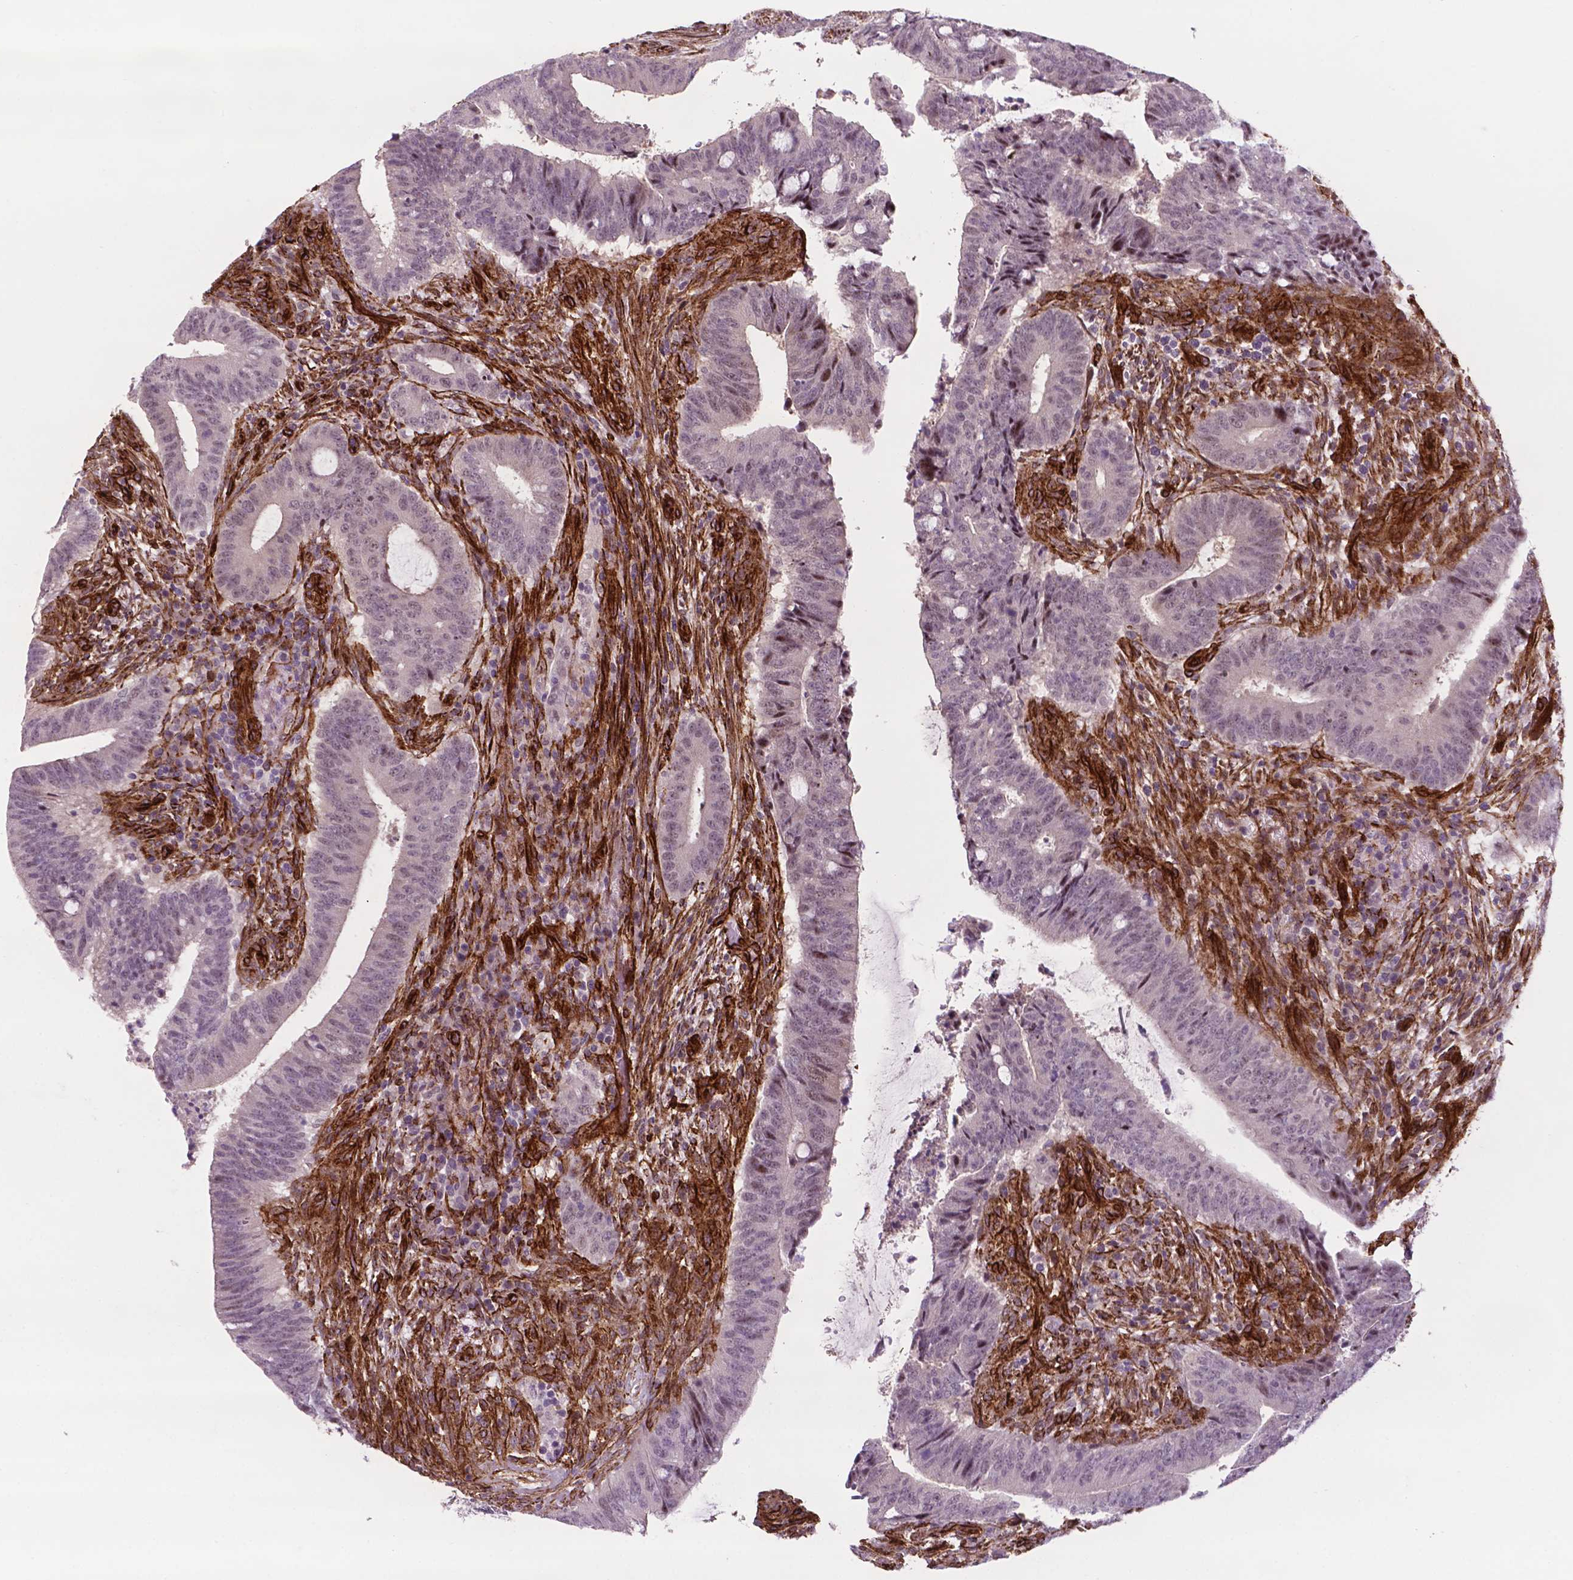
{"staining": {"intensity": "moderate", "quantity": "<25%", "location": "nuclear"}, "tissue": "colorectal cancer", "cell_type": "Tumor cells", "image_type": "cancer", "snomed": [{"axis": "morphology", "description": "Adenocarcinoma, NOS"}, {"axis": "topography", "description": "Colon"}], "caption": "Protein expression by immunohistochemistry (IHC) reveals moderate nuclear positivity in approximately <25% of tumor cells in colorectal cancer. (Brightfield microscopy of DAB IHC at high magnification).", "gene": "EGFL8", "patient": {"sex": "female", "age": 43}}